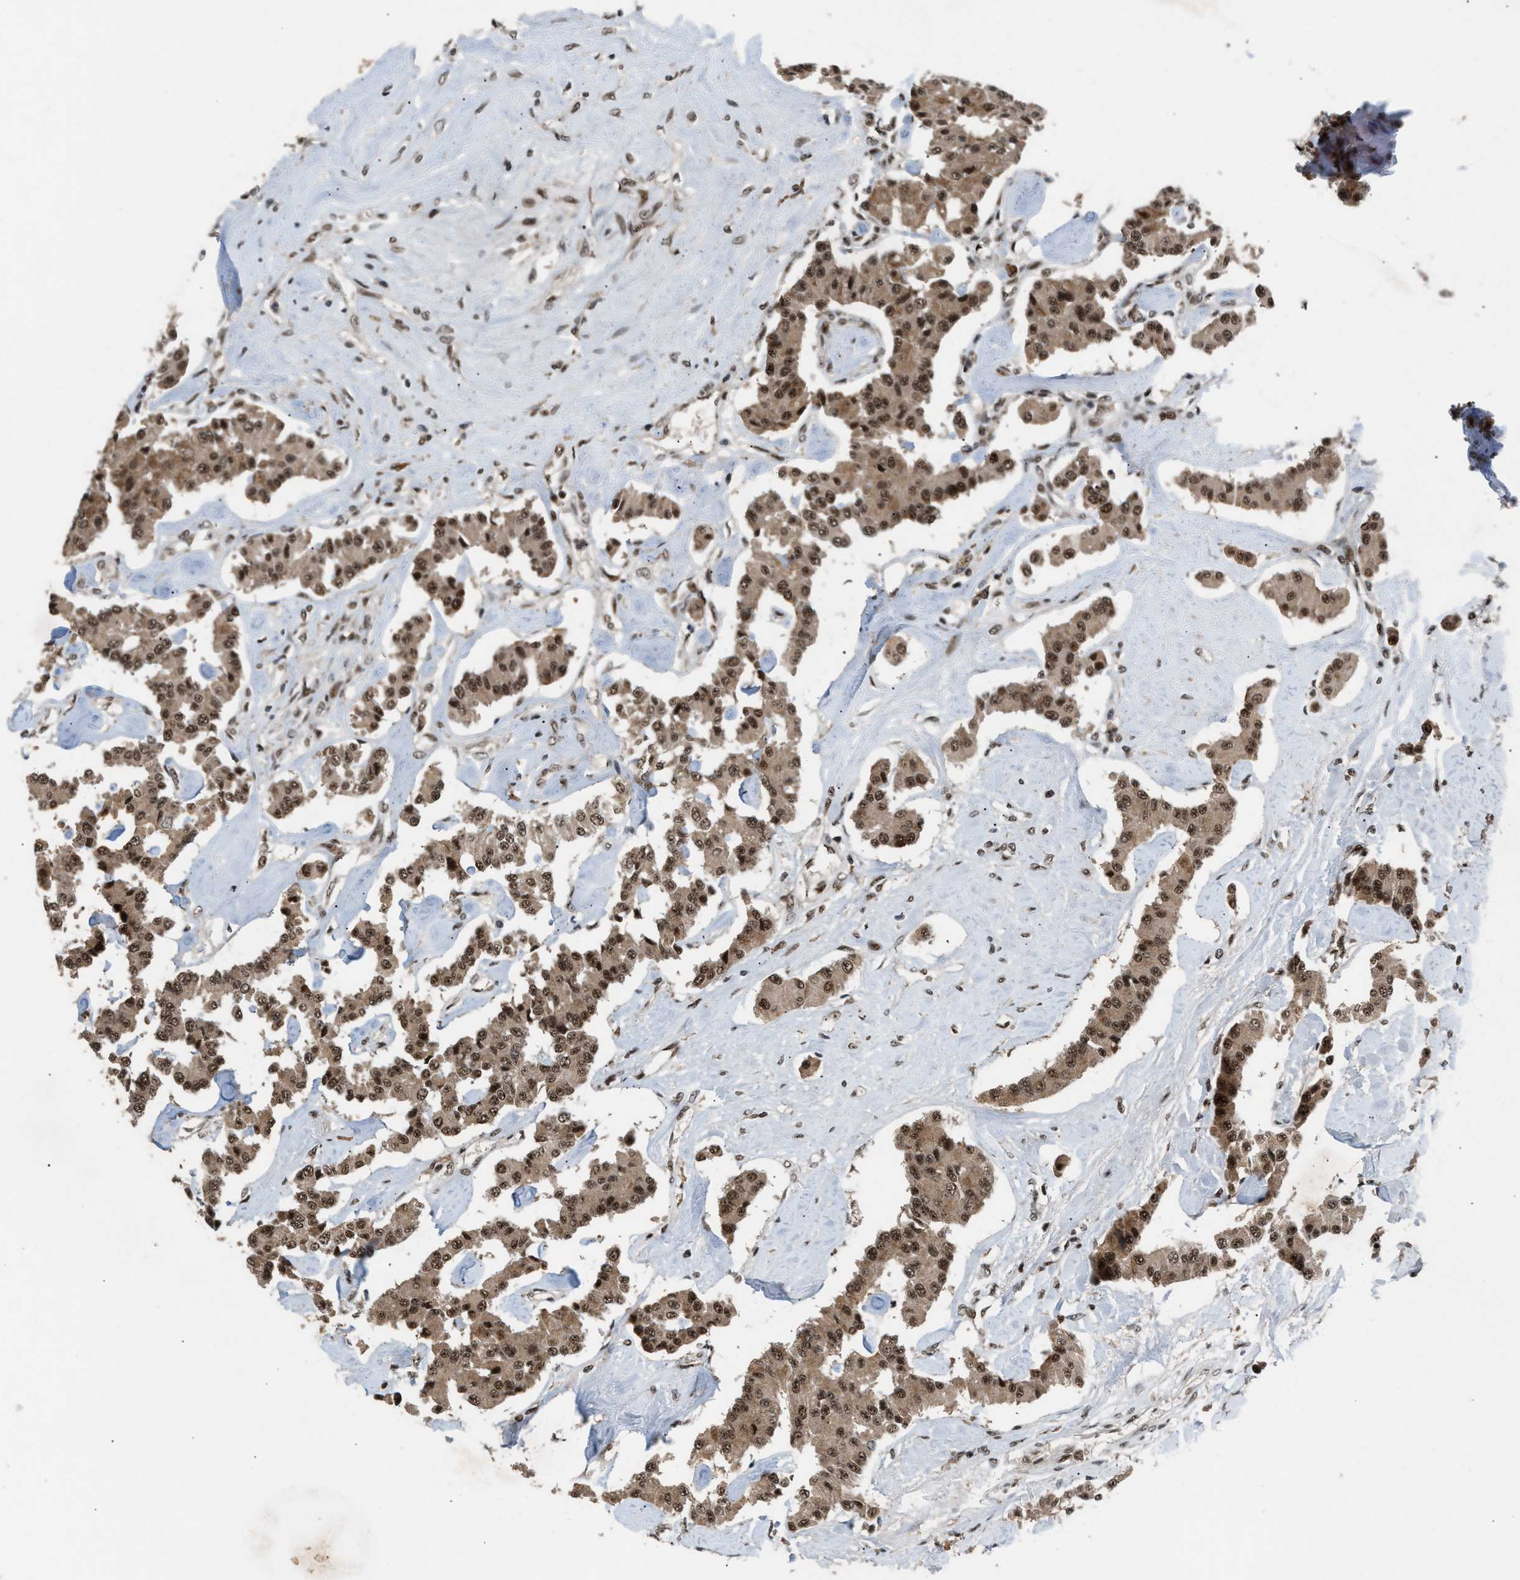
{"staining": {"intensity": "moderate", "quantity": ">75%", "location": "cytoplasmic/membranous,nuclear"}, "tissue": "carcinoid", "cell_type": "Tumor cells", "image_type": "cancer", "snomed": [{"axis": "morphology", "description": "Carcinoid, malignant, NOS"}, {"axis": "topography", "description": "Pancreas"}], "caption": "This is a photomicrograph of IHC staining of malignant carcinoid, which shows moderate staining in the cytoplasmic/membranous and nuclear of tumor cells.", "gene": "PRPF4", "patient": {"sex": "male", "age": 41}}